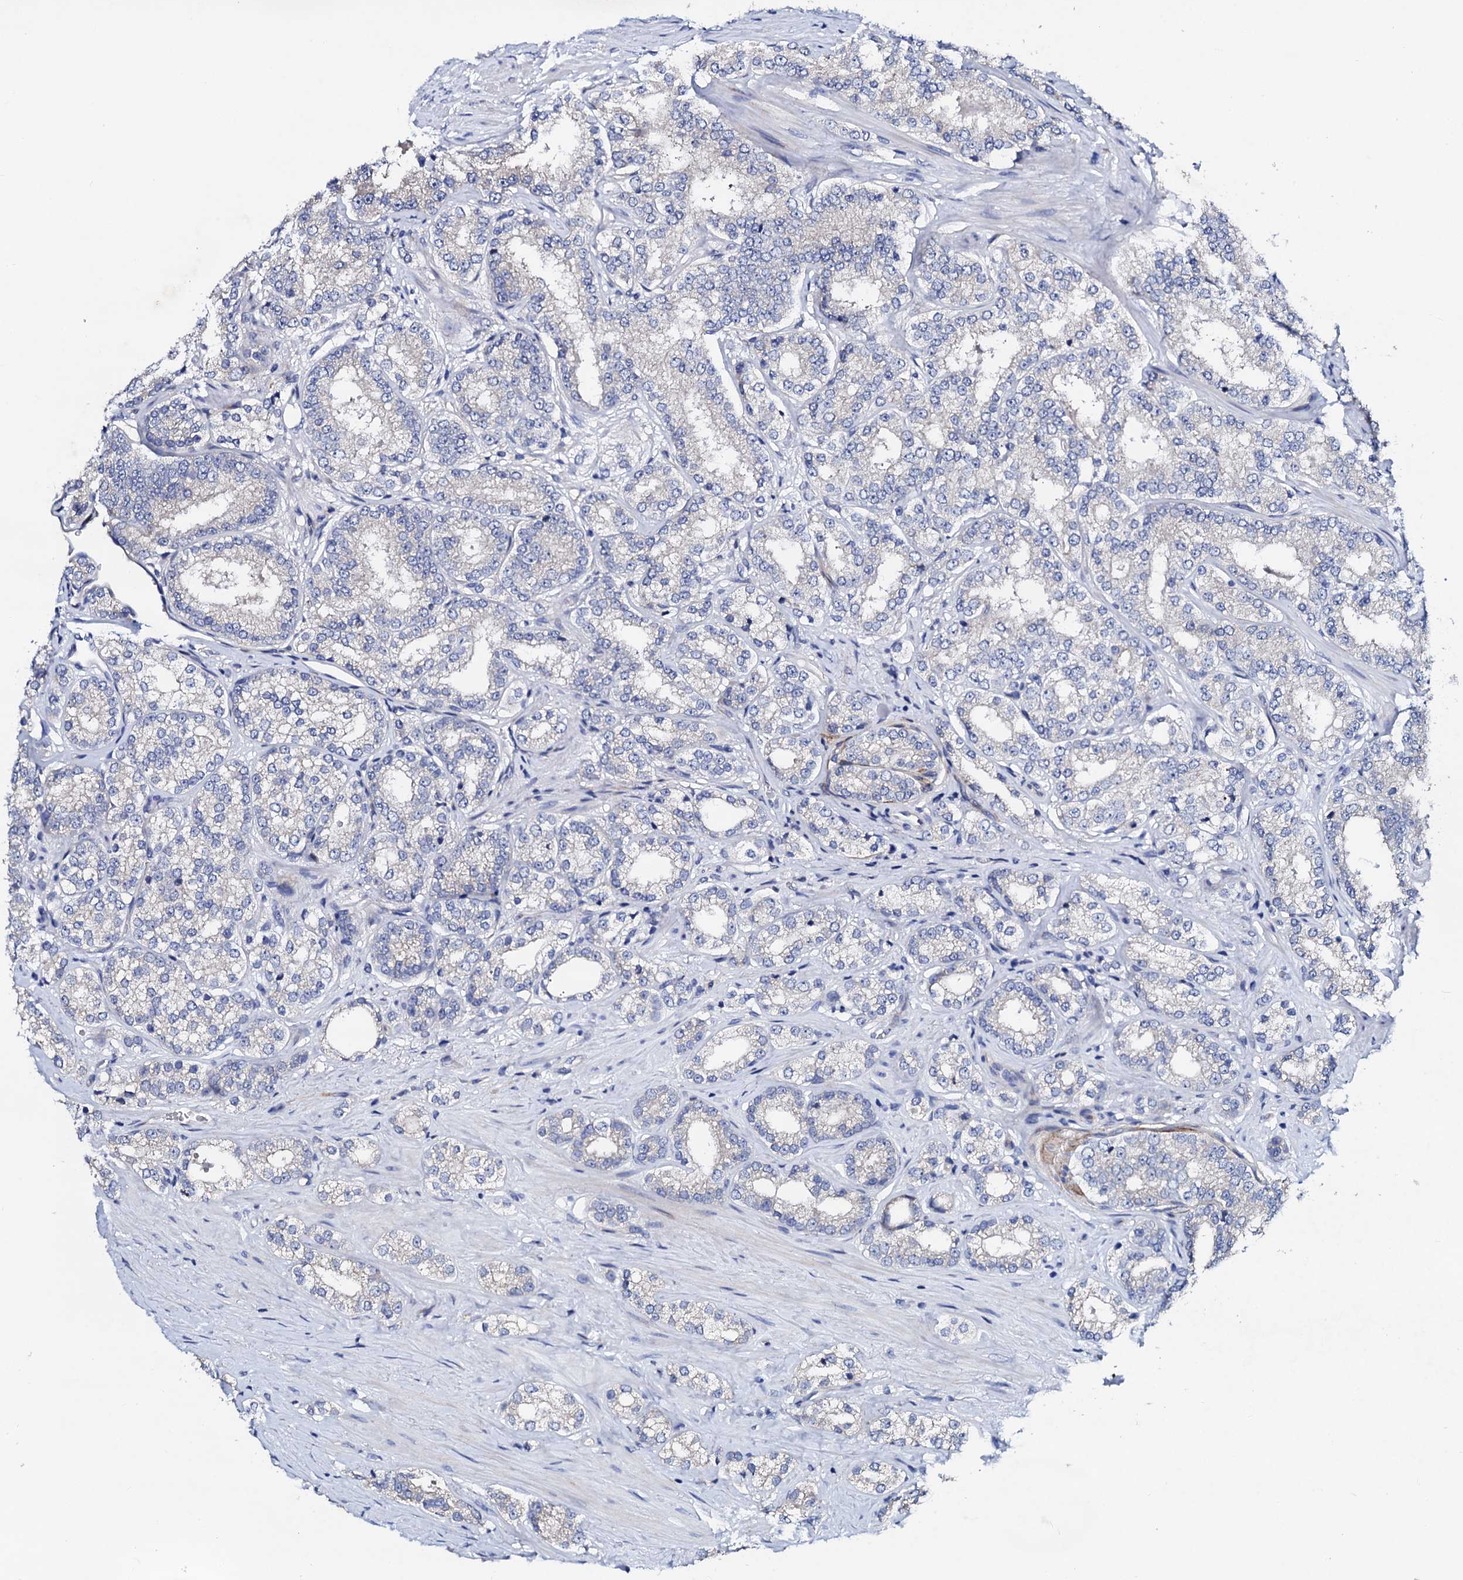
{"staining": {"intensity": "negative", "quantity": "none", "location": "none"}, "tissue": "prostate cancer", "cell_type": "Tumor cells", "image_type": "cancer", "snomed": [{"axis": "morphology", "description": "Normal tissue, NOS"}, {"axis": "morphology", "description": "Adenocarcinoma, High grade"}, {"axis": "topography", "description": "Prostate"}], "caption": "Immunohistochemistry image of prostate cancer stained for a protein (brown), which exhibits no positivity in tumor cells.", "gene": "TRDN", "patient": {"sex": "male", "age": 83}}